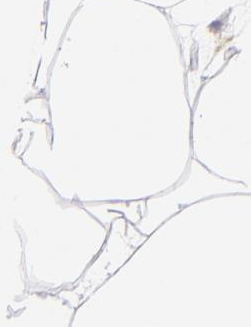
{"staining": {"intensity": "negative", "quantity": "none", "location": "none"}, "tissue": "adipose tissue", "cell_type": "Adipocytes", "image_type": "normal", "snomed": [{"axis": "morphology", "description": "Normal tissue, NOS"}, {"axis": "morphology", "description": "Duct carcinoma"}, {"axis": "topography", "description": "Breast"}, {"axis": "topography", "description": "Adipose tissue"}], "caption": "Immunohistochemical staining of normal adipose tissue reveals no significant expression in adipocytes. (DAB immunohistochemistry visualized using brightfield microscopy, high magnification).", "gene": "ANPEP", "patient": {"sex": "female", "age": 37}}